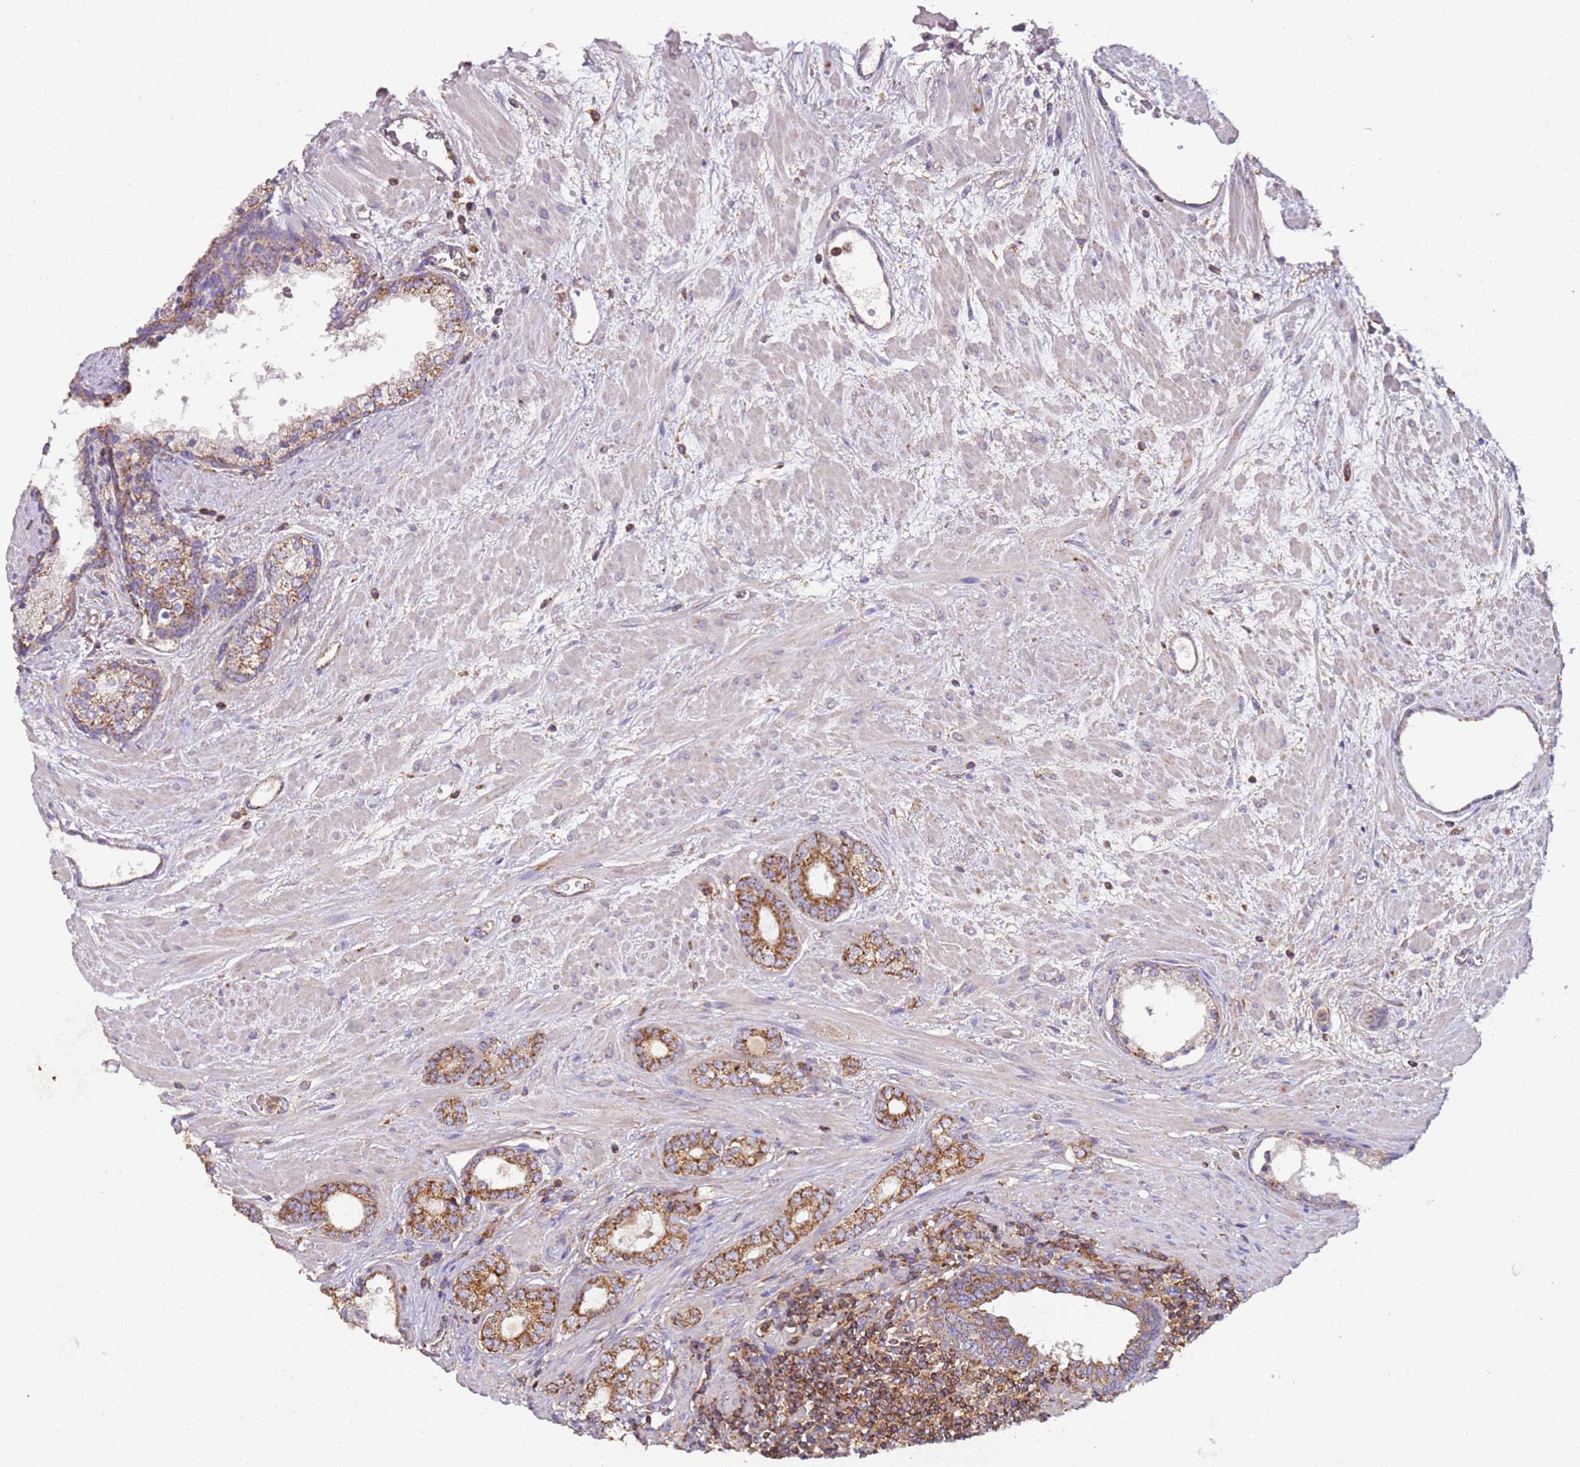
{"staining": {"intensity": "moderate", "quantity": ">75%", "location": "cytoplasmic/membranous"}, "tissue": "prostate cancer", "cell_type": "Tumor cells", "image_type": "cancer", "snomed": [{"axis": "morphology", "description": "Adenocarcinoma, High grade"}, {"axis": "topography", "description": "Prostate"}], "caption": "The micrograph reveals immunohistochemical staining of prostate cancer. There is moderate cytoplasmic/membranous positivity is appreciated in about >75% of tumor cells.", "gene": "RMND5A", "patient": {"sex": "male", "age": 64}}